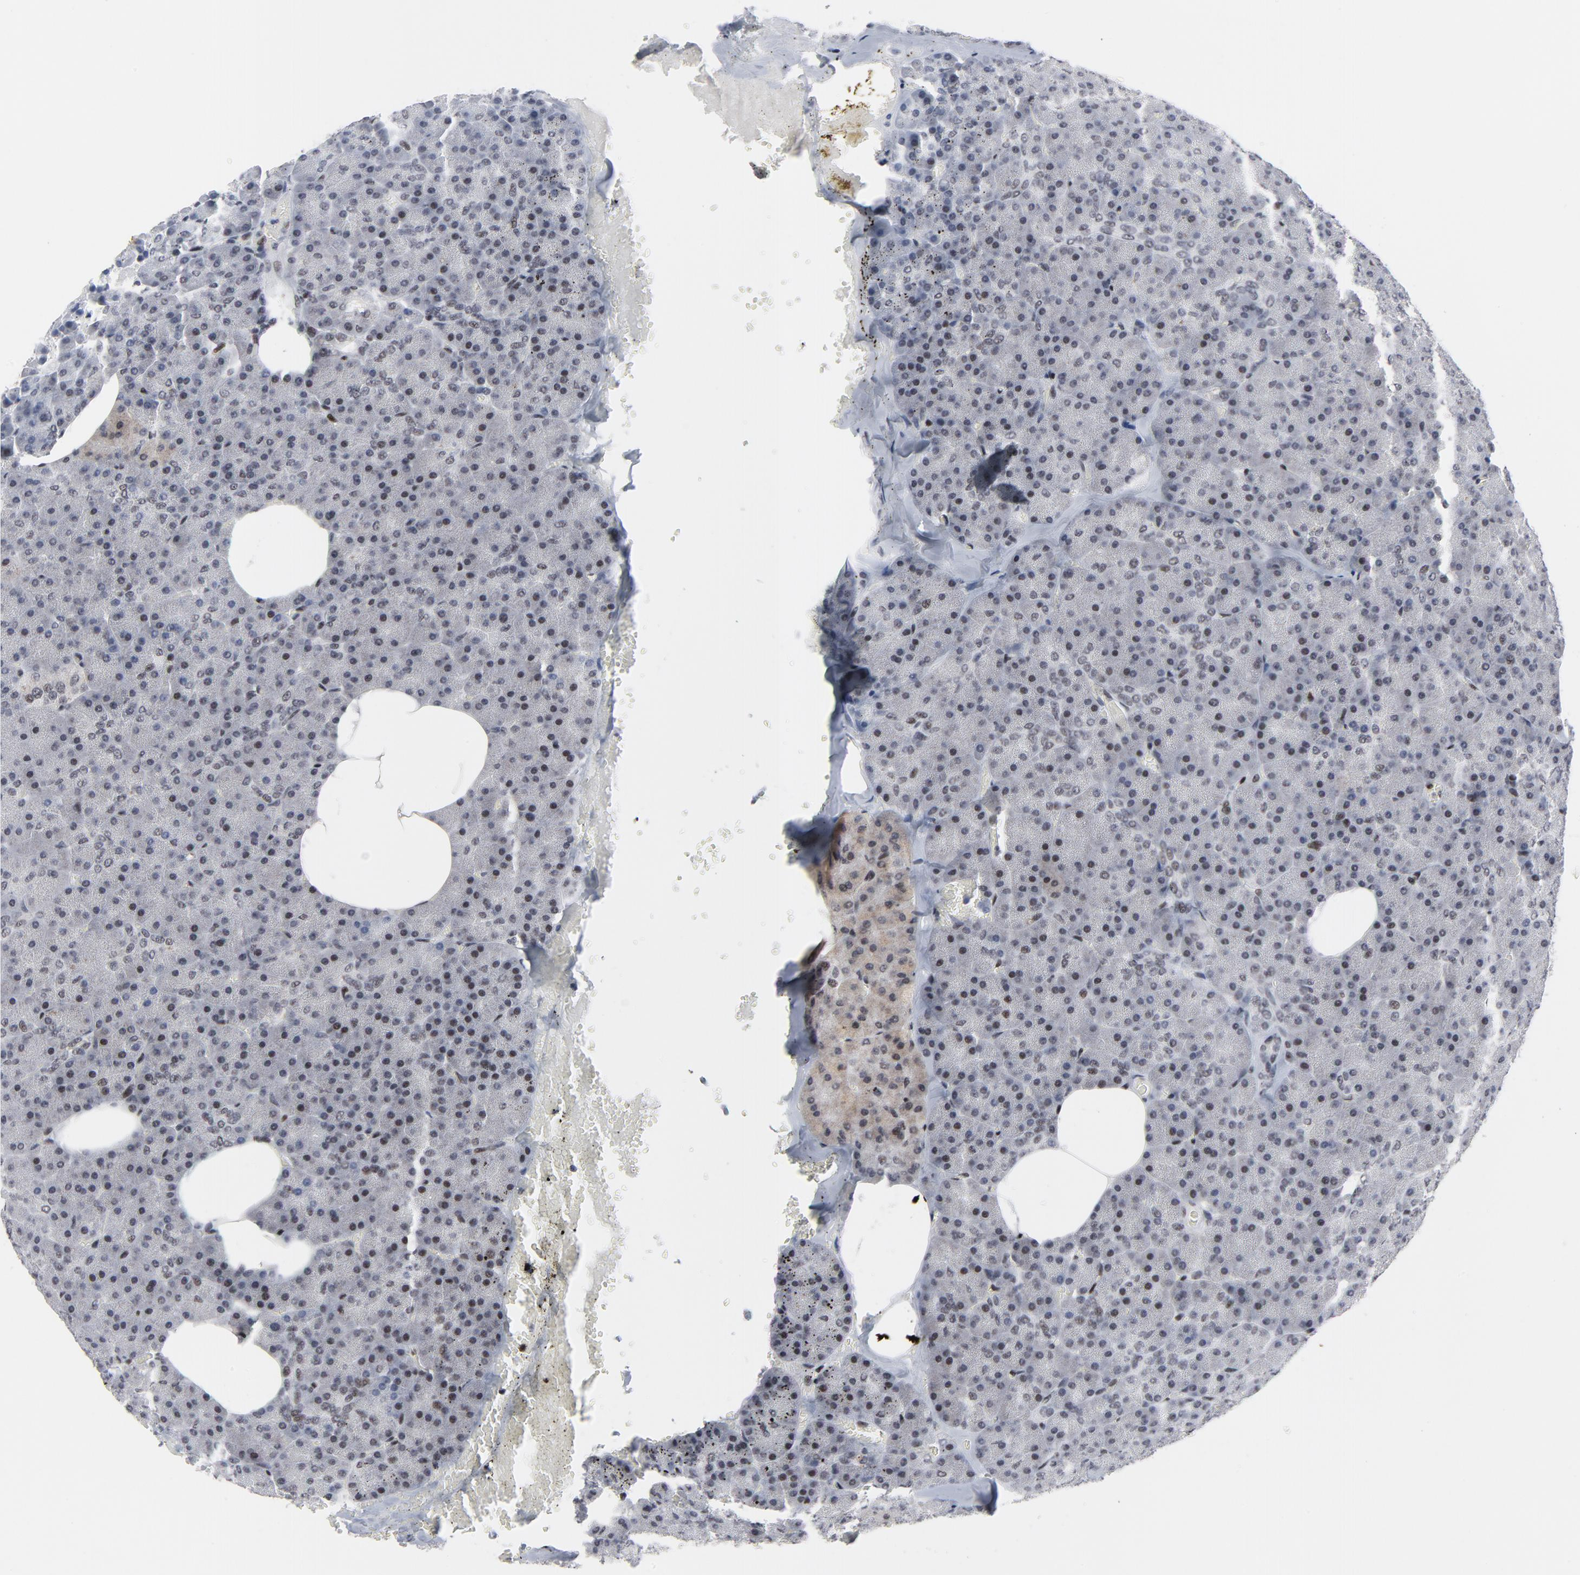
{"staining": {"intensity": "weak", "quantity": "<25%", "location": "nuclear"}, "tissue": "pancreas", "cell_type": "Exocrine glandular cells", "image_type": "normal", "snomed": [{"axis": "morphology", "description": "Normal tissue, NOS"}, {"axis": "topography", "description": "Pancreas"}], "caption": "The micrograph exhibits no significant positivity in exocrine glandular cells of pancreas.", "gene": "GABPA", "patient": {"sex": "female", "age": 35}}